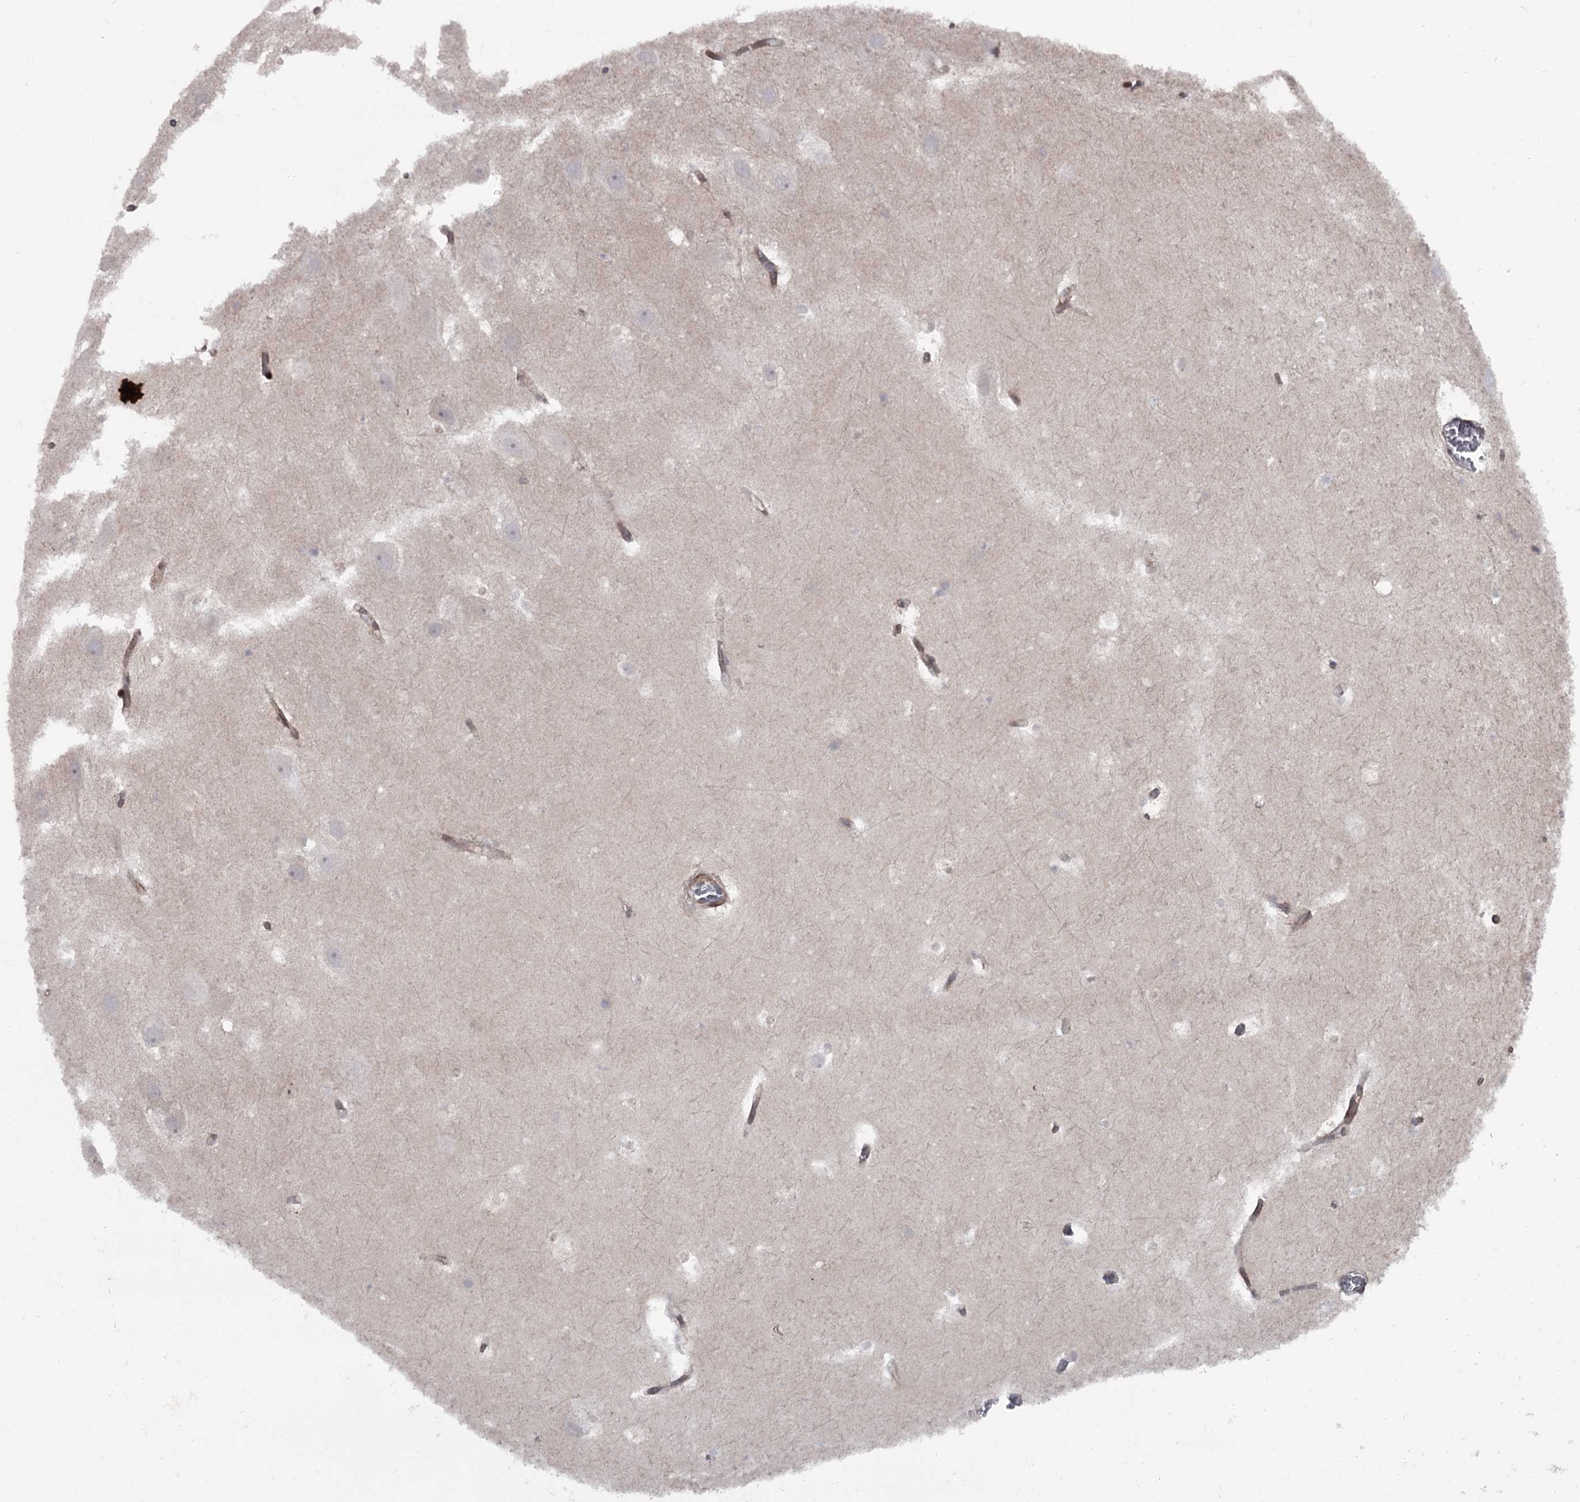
{"staining": {"intensity": "negative", "quantity": "none", "location": "none"}, "tissue": "hippocampus", "cell_type": "Glial cells", "image_type": "normal", "snomed": [{"axis": "morphology", "description": "Normal tissue, NOS"}, {"axis": "topography", "description": "Hippocampus"}], "caption": "DAB (3,3'-diaminobenzidine) immunohistochemical staining of normal hippocampus exhibits no significant positivity in glial cells.", "gene": "THAP9", "patient": {"sex": "female", "age": 52}}